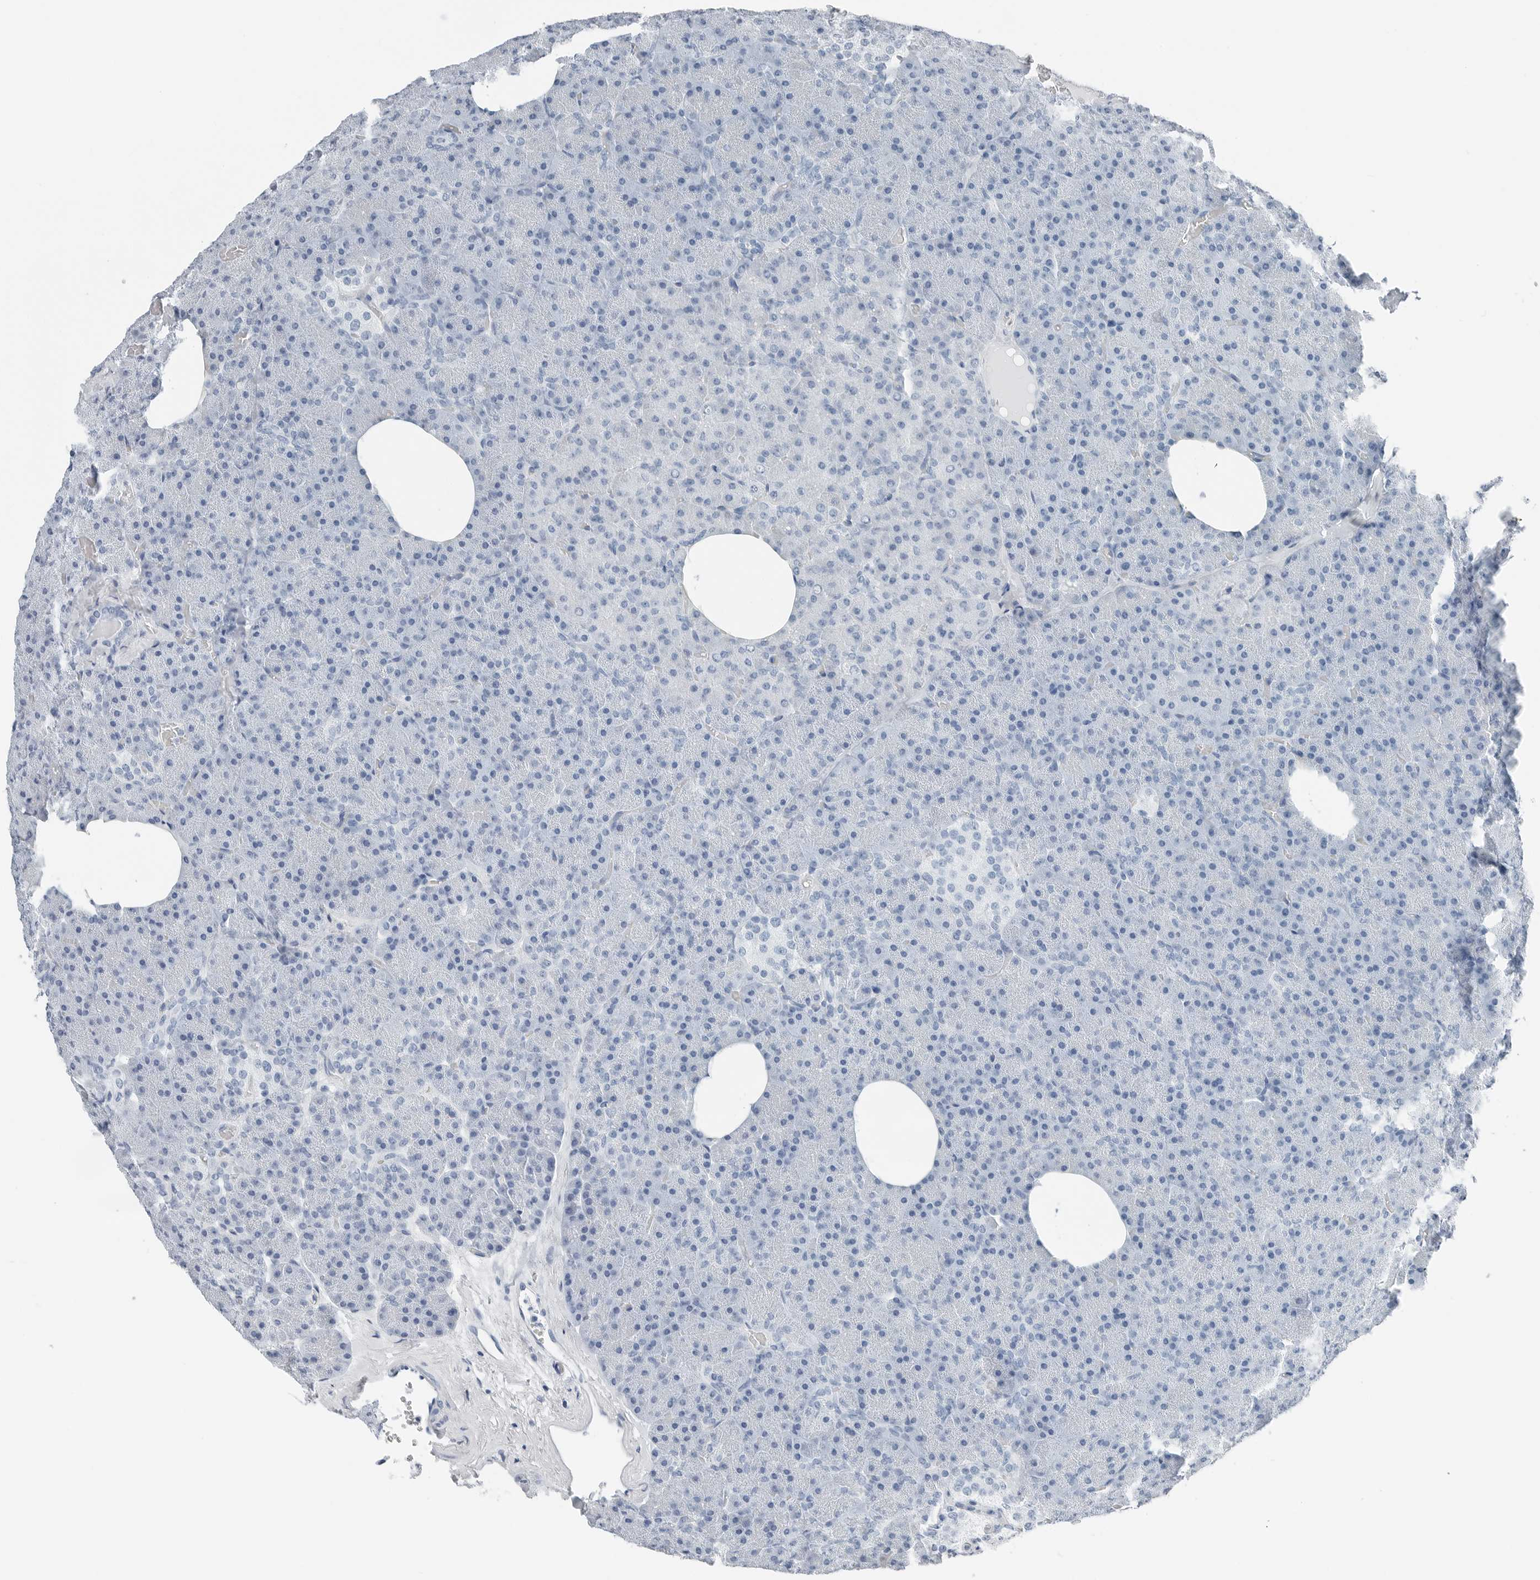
{"staining": {"intensity": "negative", "quantity": "none", "location": "none"}, "tissue": "pancreas", "cell_type": "Exocrine glandular cells", "image_type": "normal", "snomed": [{"axis": "morphology", "description": "Normal tissue, NOS"}, {"axis": "morphology", "description": "Carcinoid, malignant, NOS"}, {"axis": "topography", "description": "Pancreas"}], "caption": "Immunohistochemistry (IHC) of benign pancreas reveals no expression in exocrine glandular cells. (IHC, brightfield microscopy, high magnification).", "gene": "SLPI", "patient": {"sex": "female", "age": 35}}